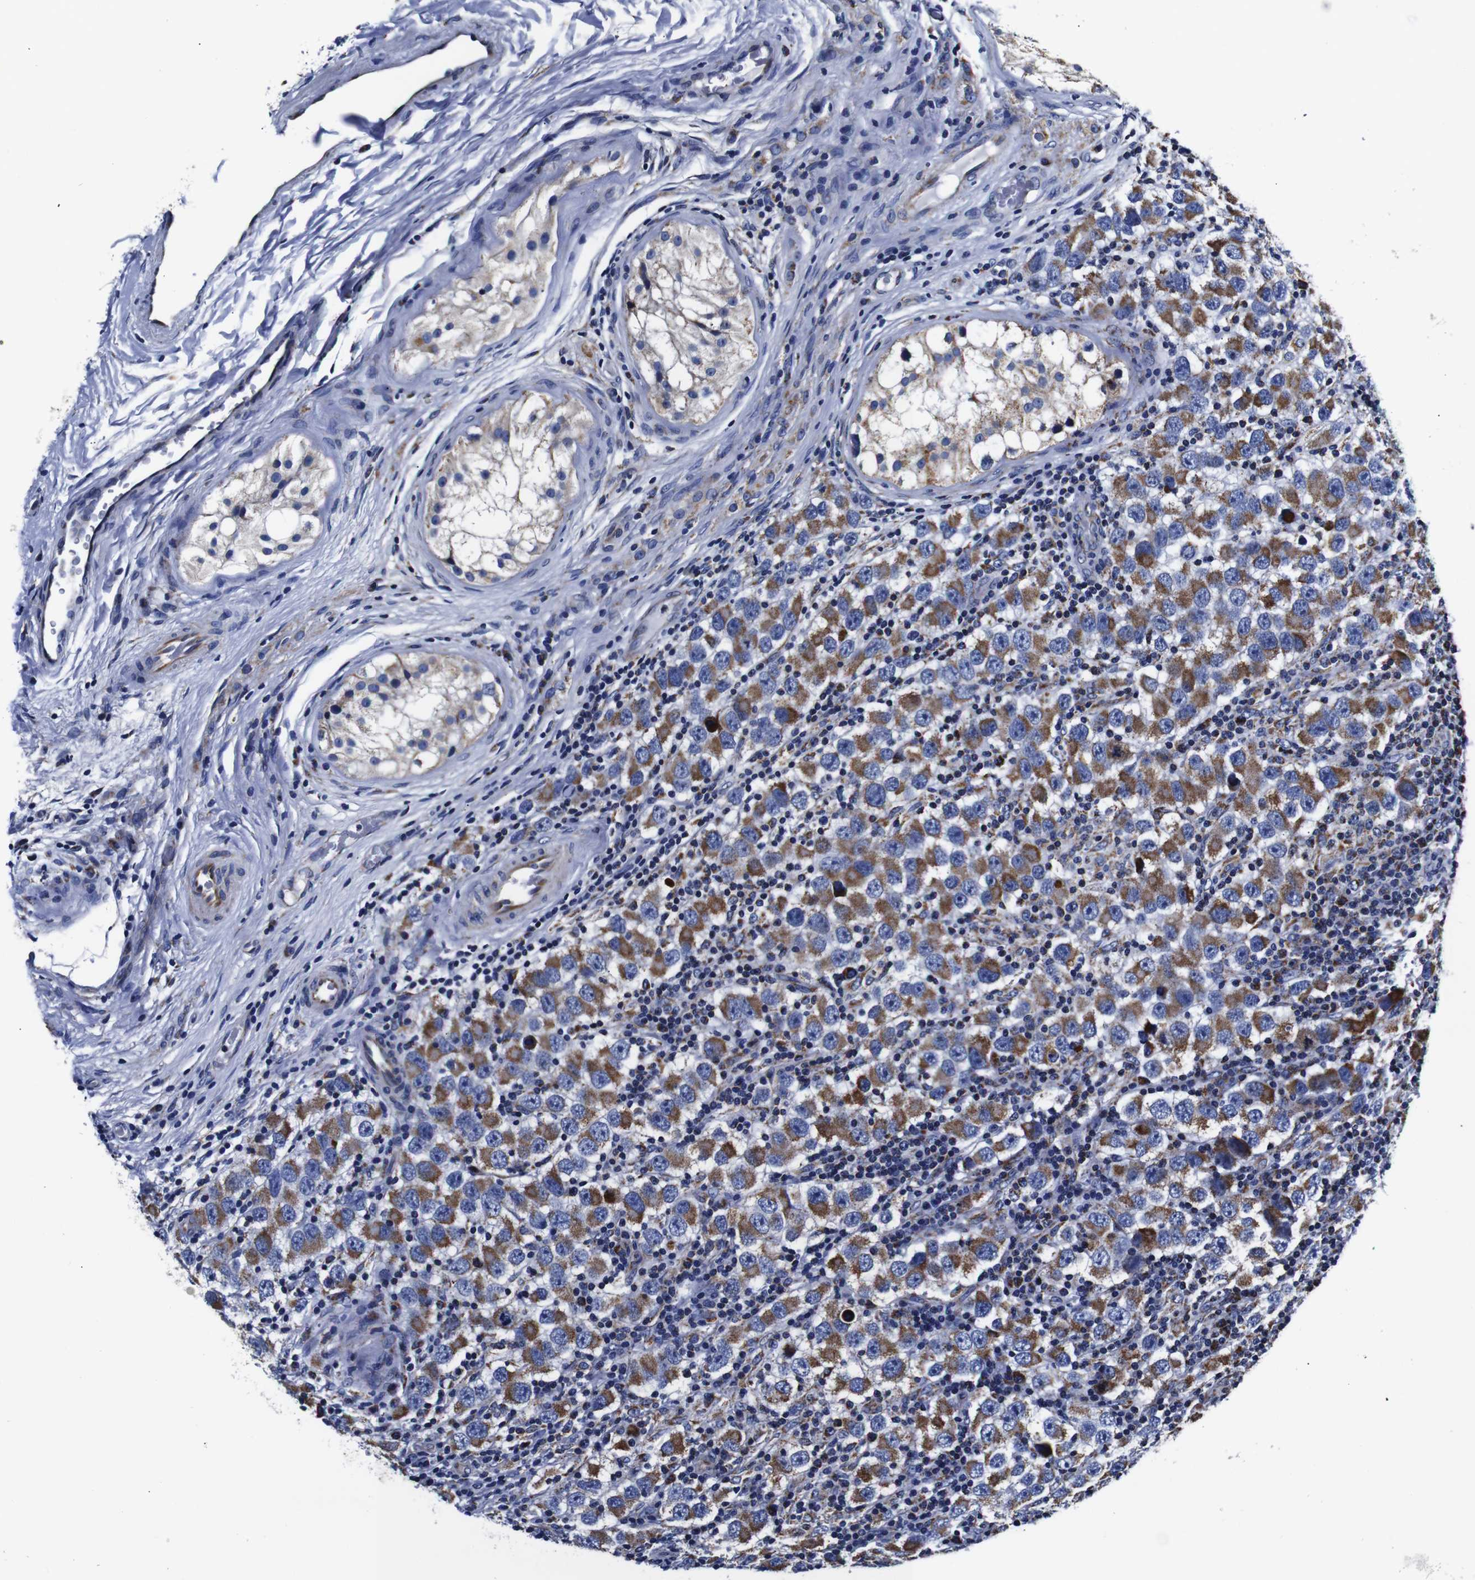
{"staining": {"intensity": "moderate", "quantity": ">75%", "location": "cytoplasmic/membranous"}, "tissue": "testis cancer", "cell_type": "Tumor cells", "image_type": "cancer", "snomed": [{"axis": "morphology", "description": "Carcinoma, Embryonal, NOS"}, {"axis": "topography", "description": "Testis"}], "caption": "Protein staining displays moderate cytoplasmic/membranous expression in approximately >75% of tumor cells in testis embryonal carcinoma. (DAB IHC with brightfield microscopy, high magnification).", "gene": "FKBP9", "patient": {"sex": "male", "age": 21}}